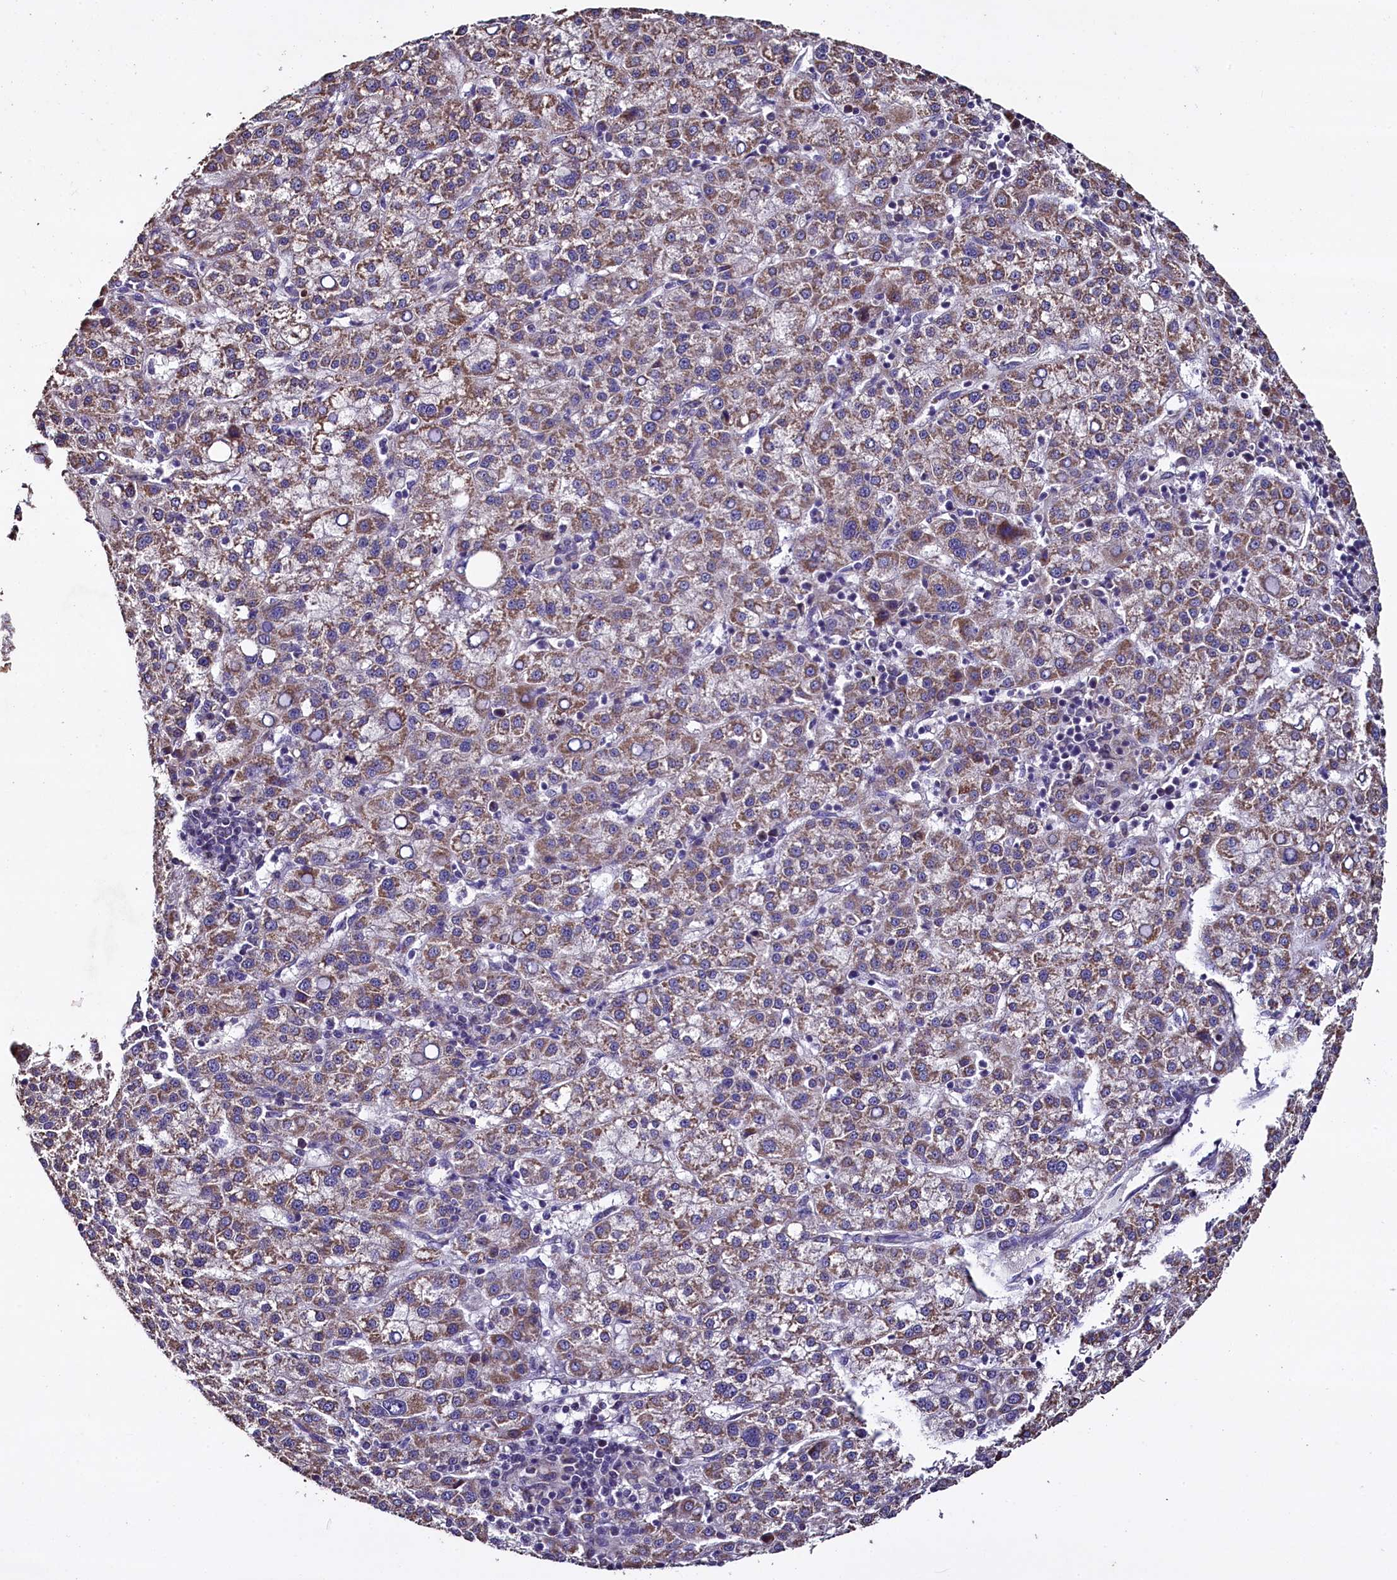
{"staining": {"intensity": "moderate", "quantity": "25%-75%", "location": "cytoplasmic/membranous"}, "tissue": "liver cancer", "cell_type": "Tumor cells", "image_type": "cancer", "snomed": [{"axis": "morphology", "description": "Carcinoma, Hepatocellular, NOS"}, {"axis": "topography", "description": "Liver"}], "caption": "Protein expression analysis of liver hepatocellular carcinoma displays moderate cytoplasmic/membranous expression in approximately 25%-75% of tumor cells. (DAB (3,3'-diaminobenzidine) = brown stain, brightfield microscopy at high magnification).", "gene": "COQ9", "patient": {"sex": "female", "age": 58}}